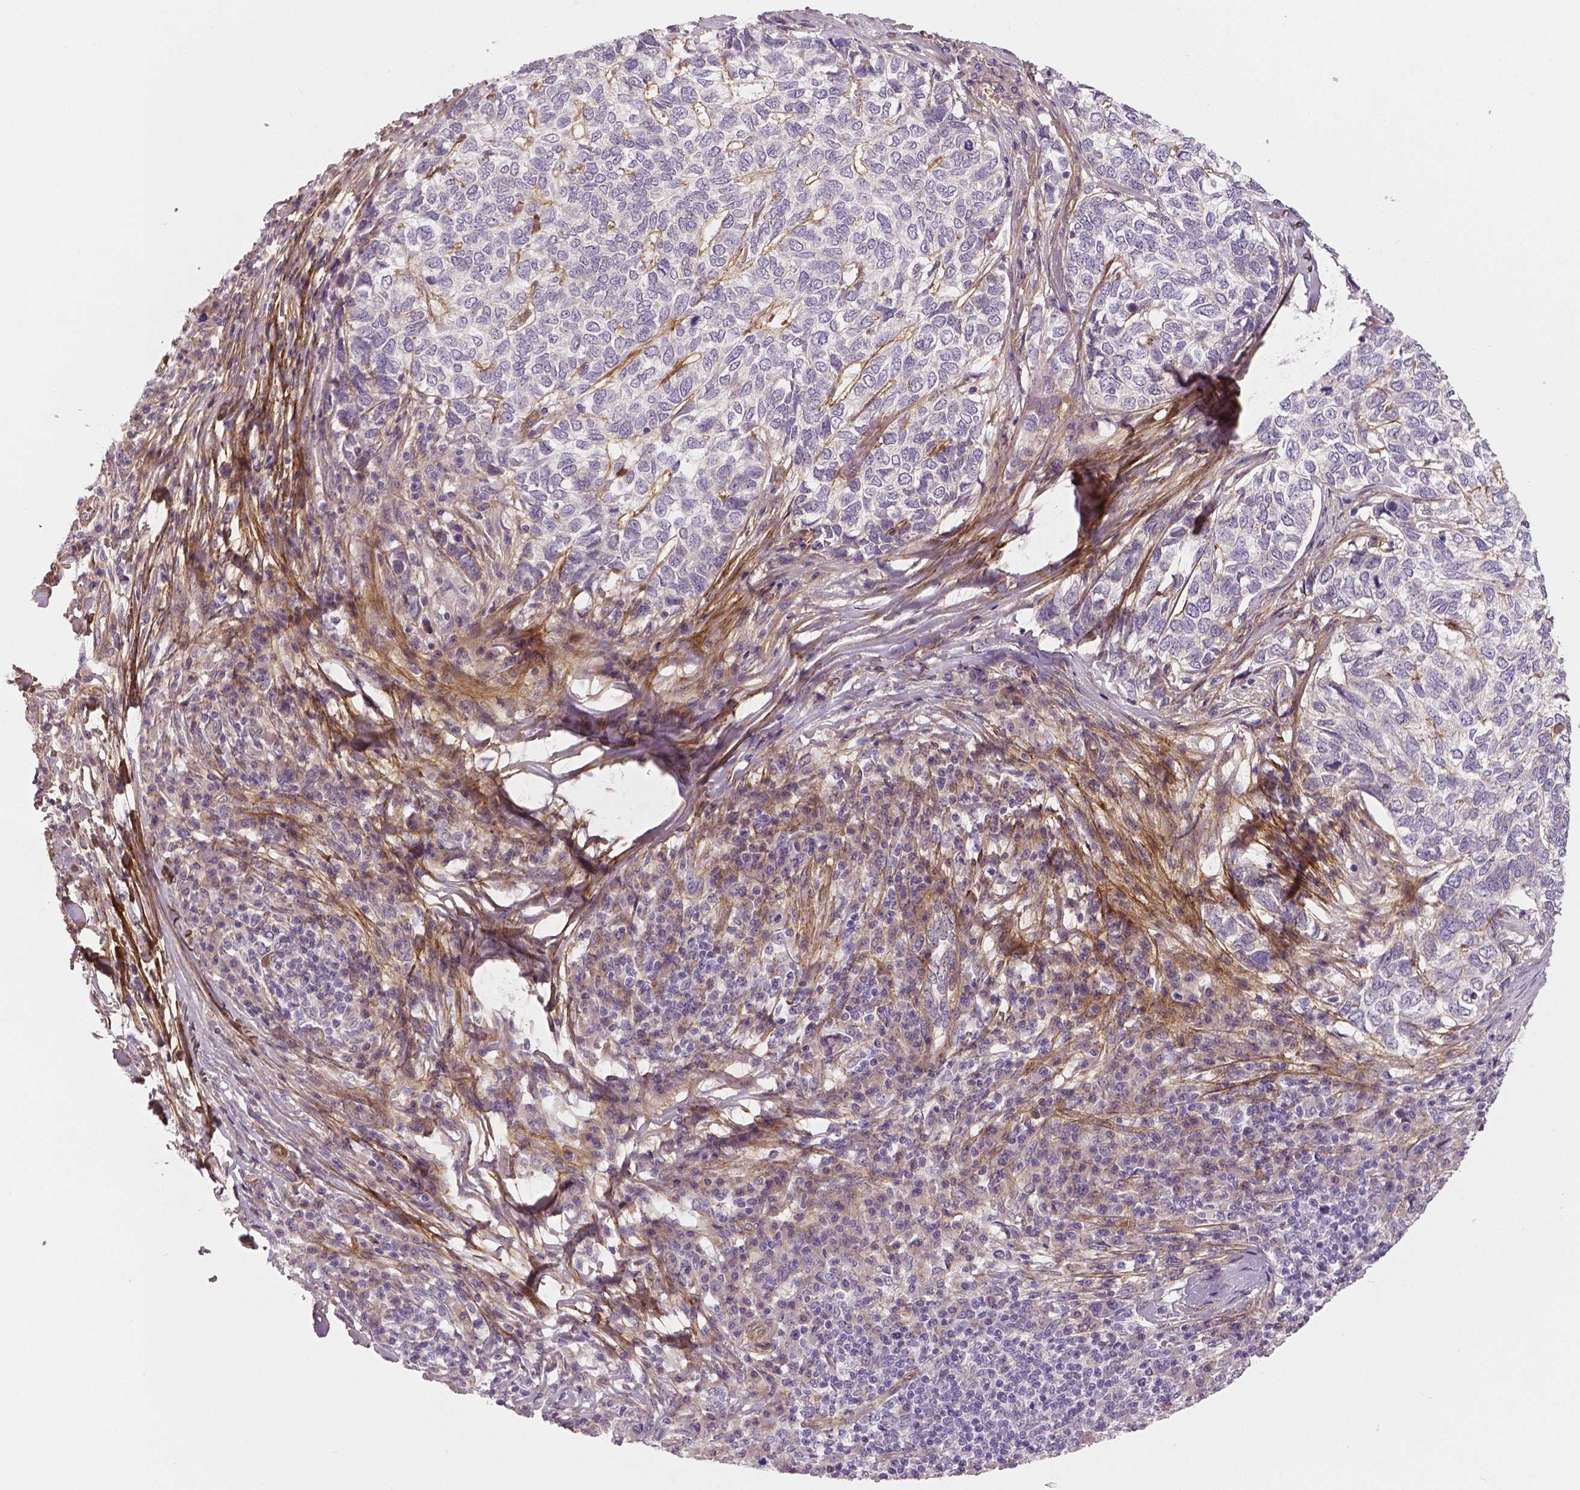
{"staining": {"intensity": "moderate", "quantity": "<25%", "location": "cytoplasmic/membranous"}, "tissue": "skin cancer", "cell_type": "Tumor cells", "image_type": "cancer", "snomed": [{"axis": "morphology", "description": "Basal cell carcinoma"}, {"axis": "topography", "description": "Skin"}], "caption": "Immunohistochemistry (IHC) of human skin cancer reveals low levels of moderate cytoplasmic/membranous expression in about <25% of tumor cells.", "gene": "FLT1", "patient": {"sex": "female", "age": 65}}